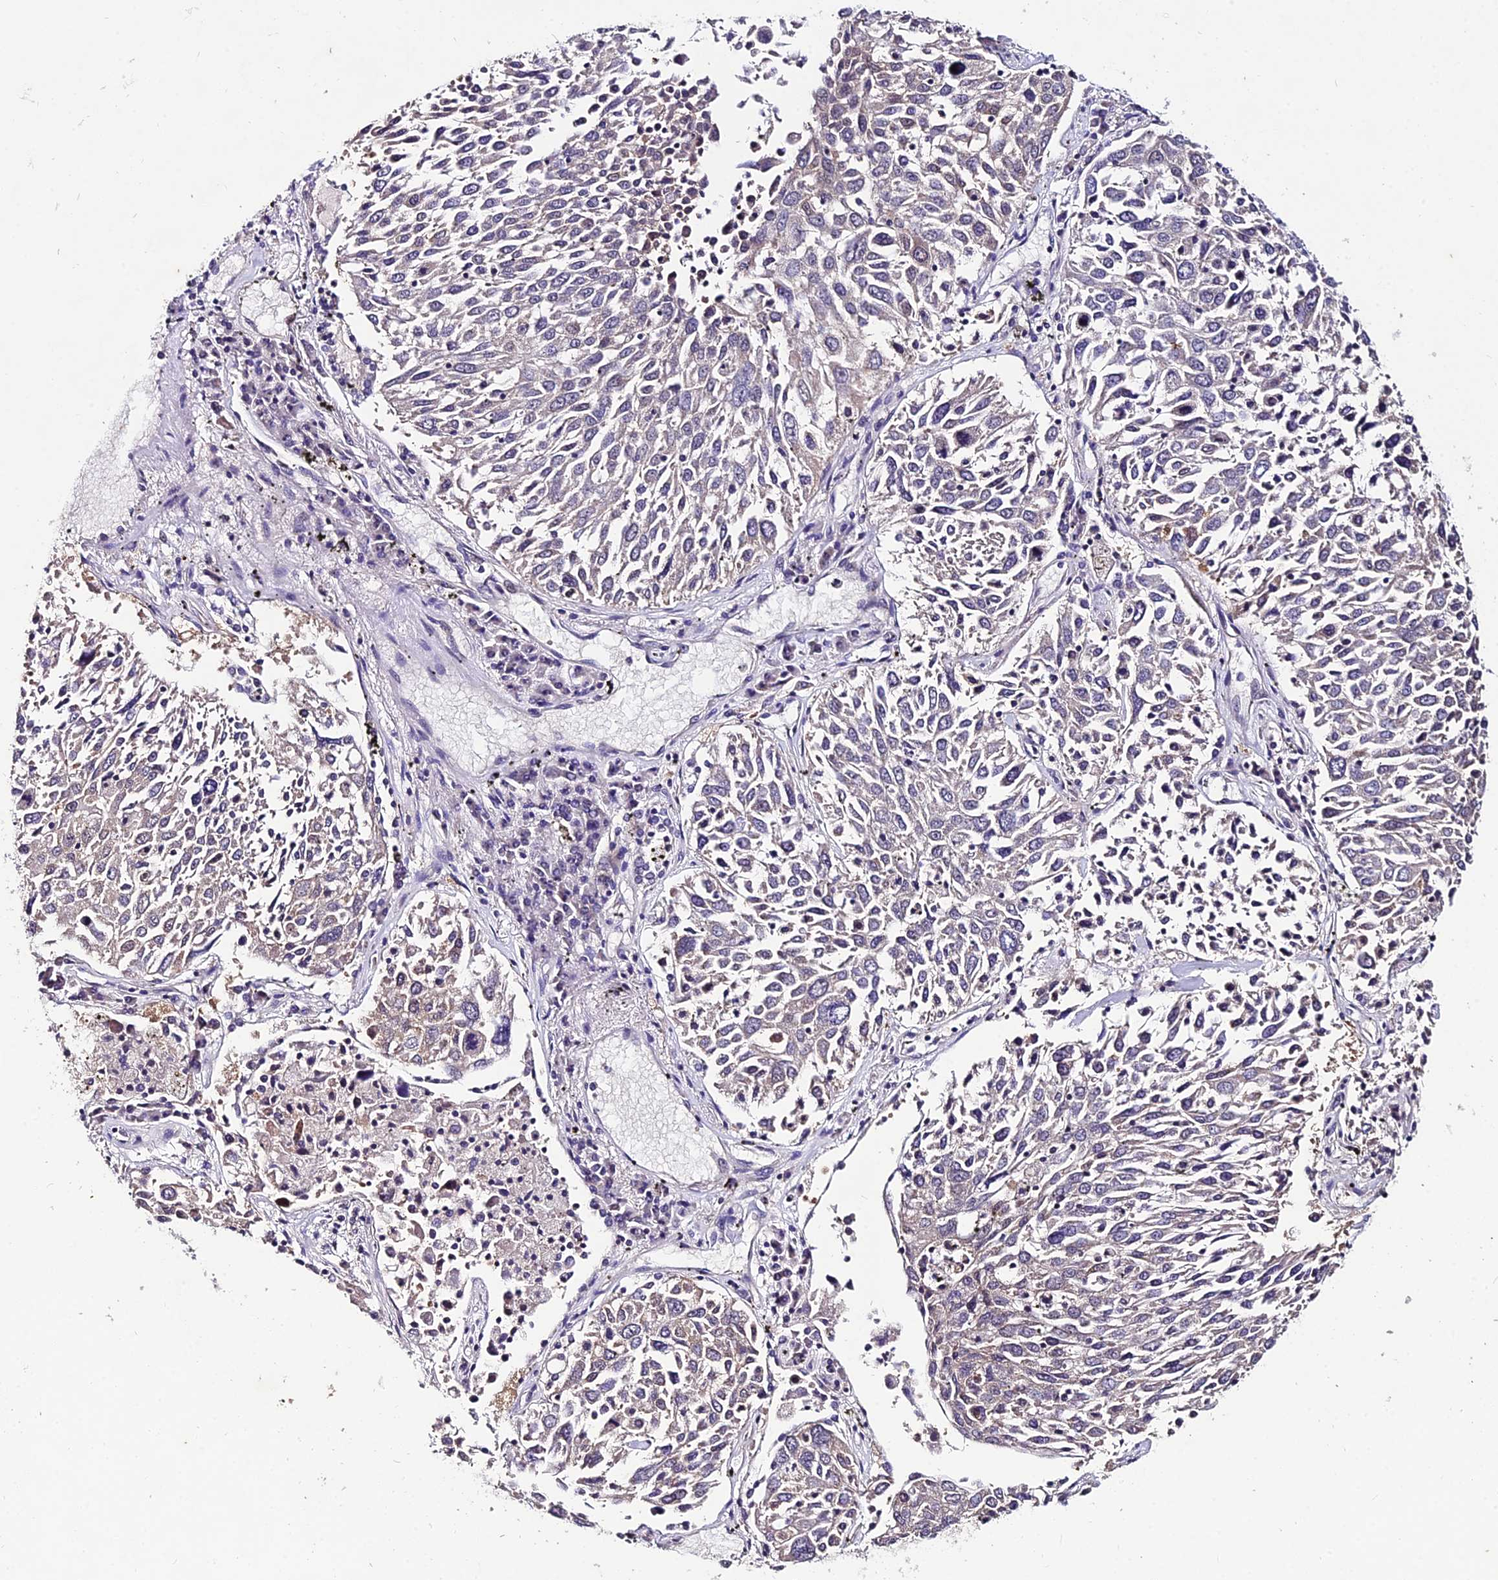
{"staining": {"intensity": "negative", "quantity": "none", "location": "none"}, "tissue": "lung cancer", "cell_type": "Tumor cells", "image_type": "cancer", "snomed": [{"axis": "morphology", "description": "Squamous cell carcinoma, NOS"}, {"axis": "topography", "description": "Lung"}], "caption": "IHC micrograph of neoplastic tissue: lung cancer stained with DAB shows no significant protein staining in tumor cells.", "gene": "LGALS7", "patient": {"sex": "male", "age": 65}}